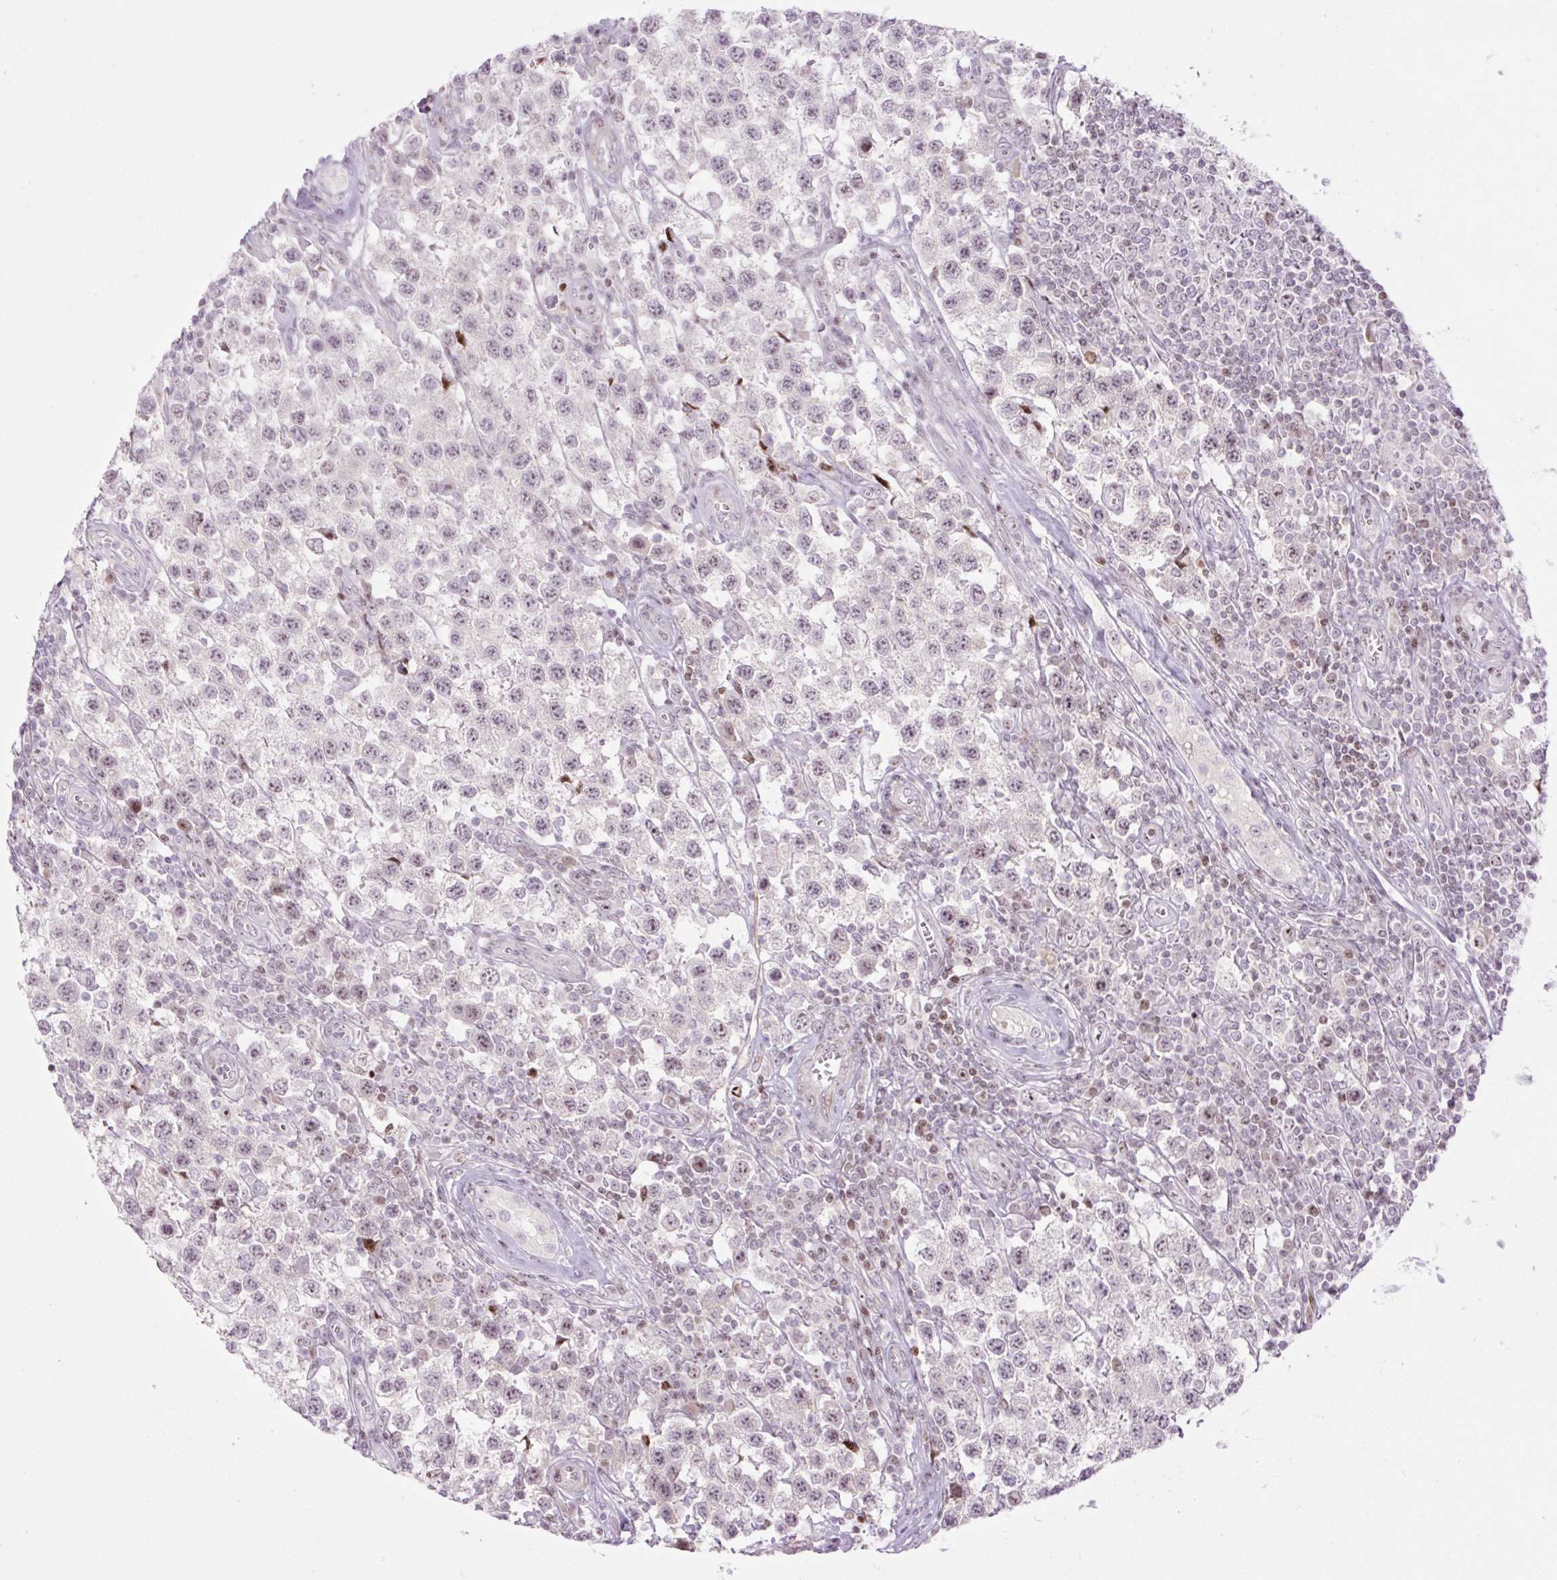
{"staining": {"intensity": "moderate", "quantity": "<25%", "location": "nuclear"}, "tissue": "testis cancer", "cell_type": "Tumor cells", "image_type": "cancer", "snomed": [{"axis": "morphology", "description": "Seminoma, NOS"}, {"axis": "topography", "description": "Testis"}], "caption": "Testis cancer was stained to show a protein in brown. There is low levels of moderate nuclear expression in about <25% of tumor cells. (IHC, brightfield microscopy, high magnification).", "gene": "ZNF417", "patient": {"sex": "male", "age": 34}}